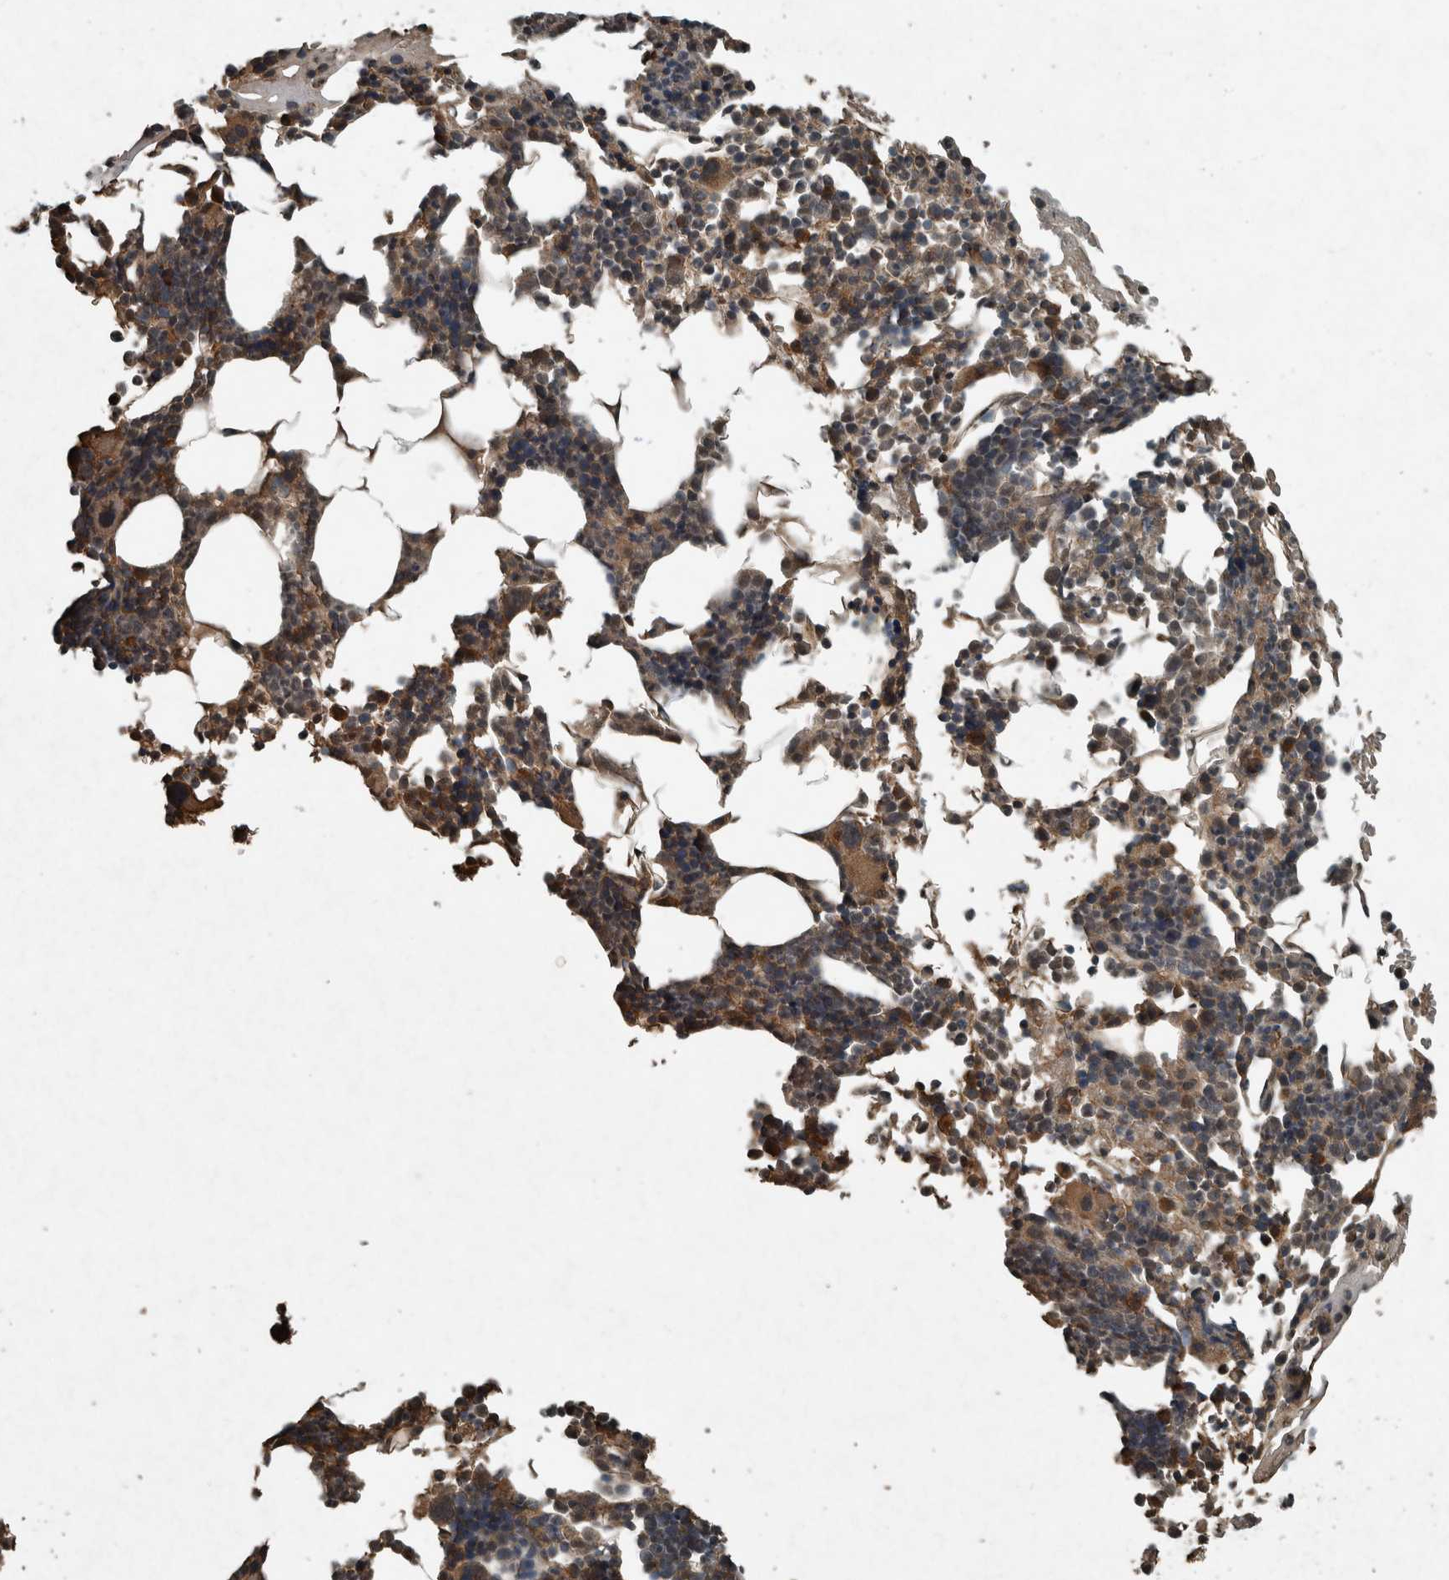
{"staining": {"intensity": "moderate", "quantity": ">75%", "location": "cytoplasmic/membranous,nuclear"}, "tissue": "bone marrow", "cell_type": "Hematopoietic cells", "image_type": "normal", "snomed": [{"axis": "morphology", "description": "Normal tissue, NOS"}, {"axis": "morphology", "description": "Inflammation, NOS"}, {"axis": "topography", "description": "Bone marrow"}], "caption": "The image exhibits staining of unremarkable bone marrow, revealing moderate cytoplasmic/membranous,nuclear protein staining (brown color) within hematopoietic cells. (Brightfield microscopy of DAB IHC at high magnification).", "gene": "ARHGEF12", "patient": {"sex": "male", "age": 68}}